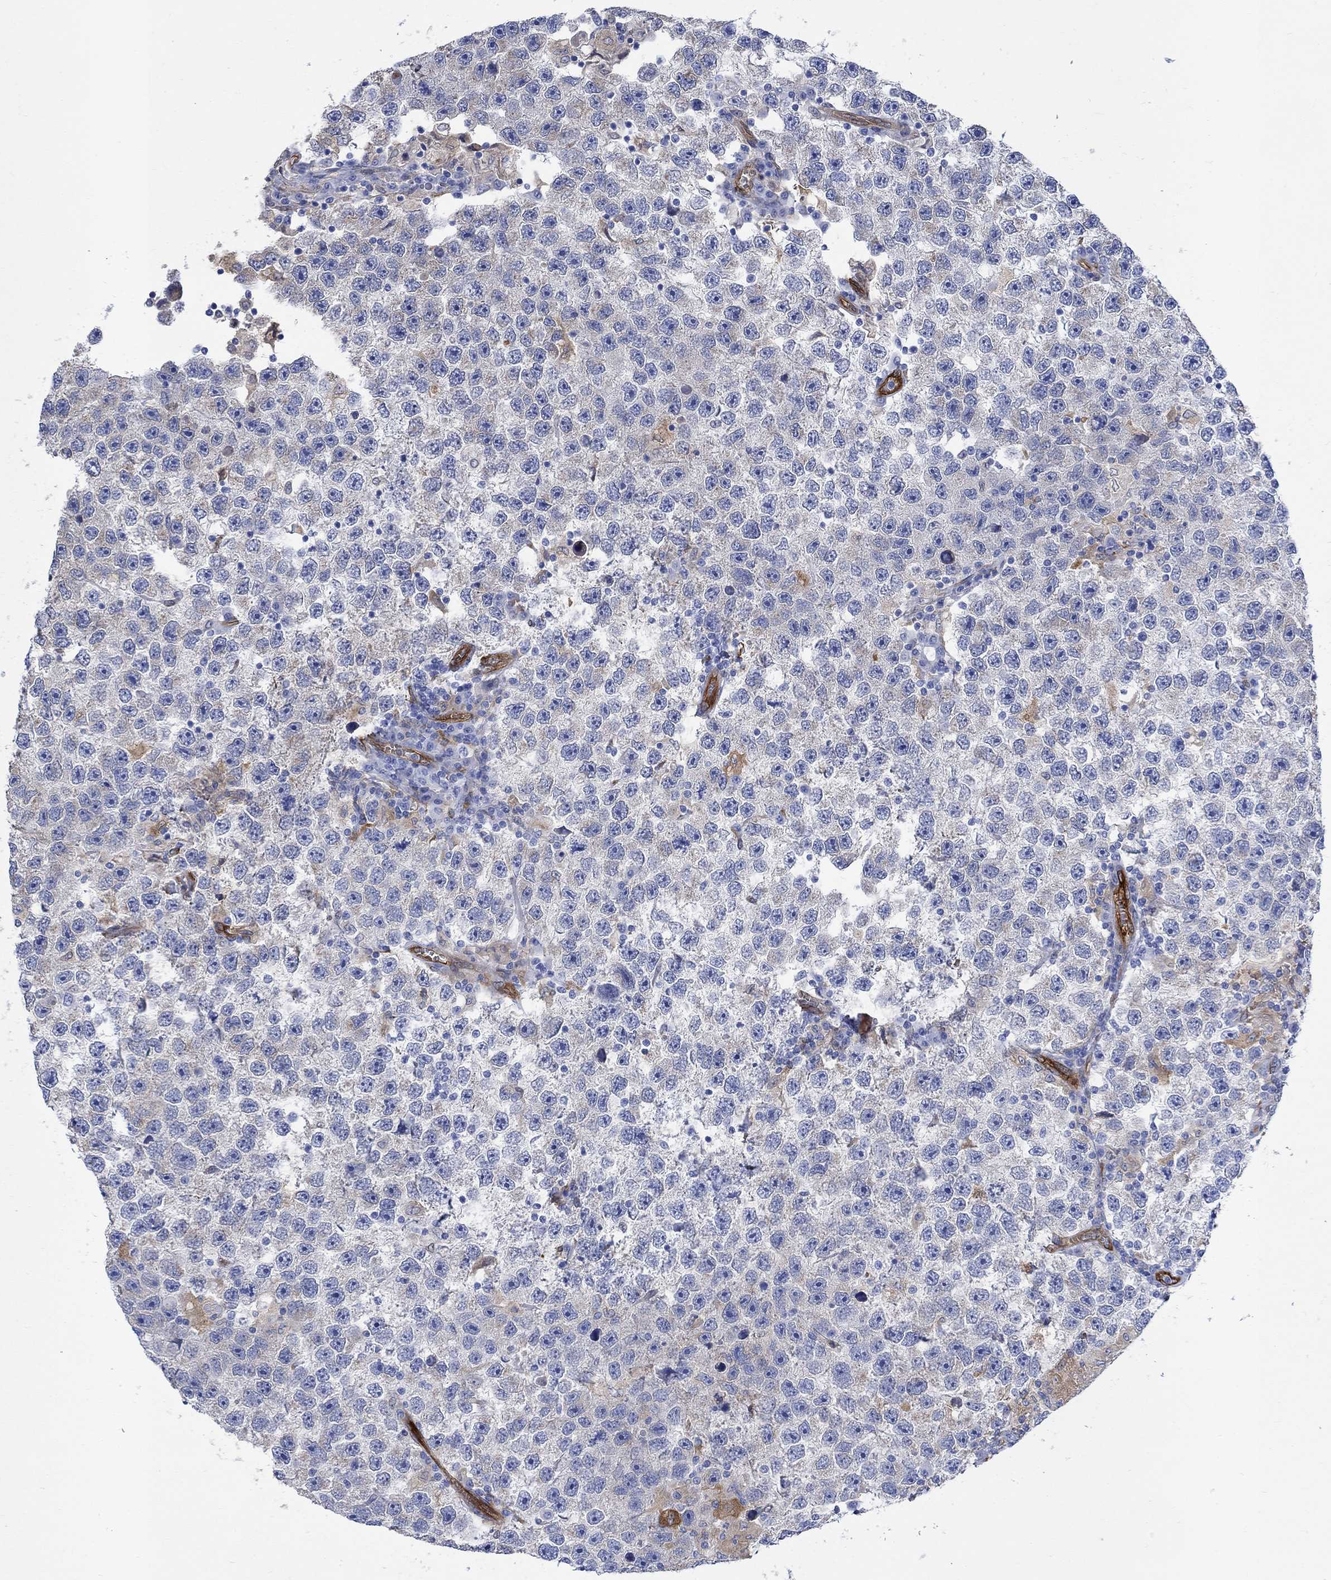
{"staining": {"intensity": "moderate", "quantity": "<25%", "location": "cytoplasmic/membranous"}, "tissue": "testis cancer", "cell_type": "Tumor cells", "image_type": "cancer", "snomed": [{"axis": "morphology", "description": "Seminoma, NOS"}, {"axis": "topography", "description": "Testis"}], "caption": "Protein expression analysis of seminoma (testis) exhibits moderate cytoplasmic/membranous positivity in about <25% of tumor cells. (IHC, brightfield microscopy, high magnification).", "gene": "TGM2", "patient": {"sex": "male", "age": 26}}